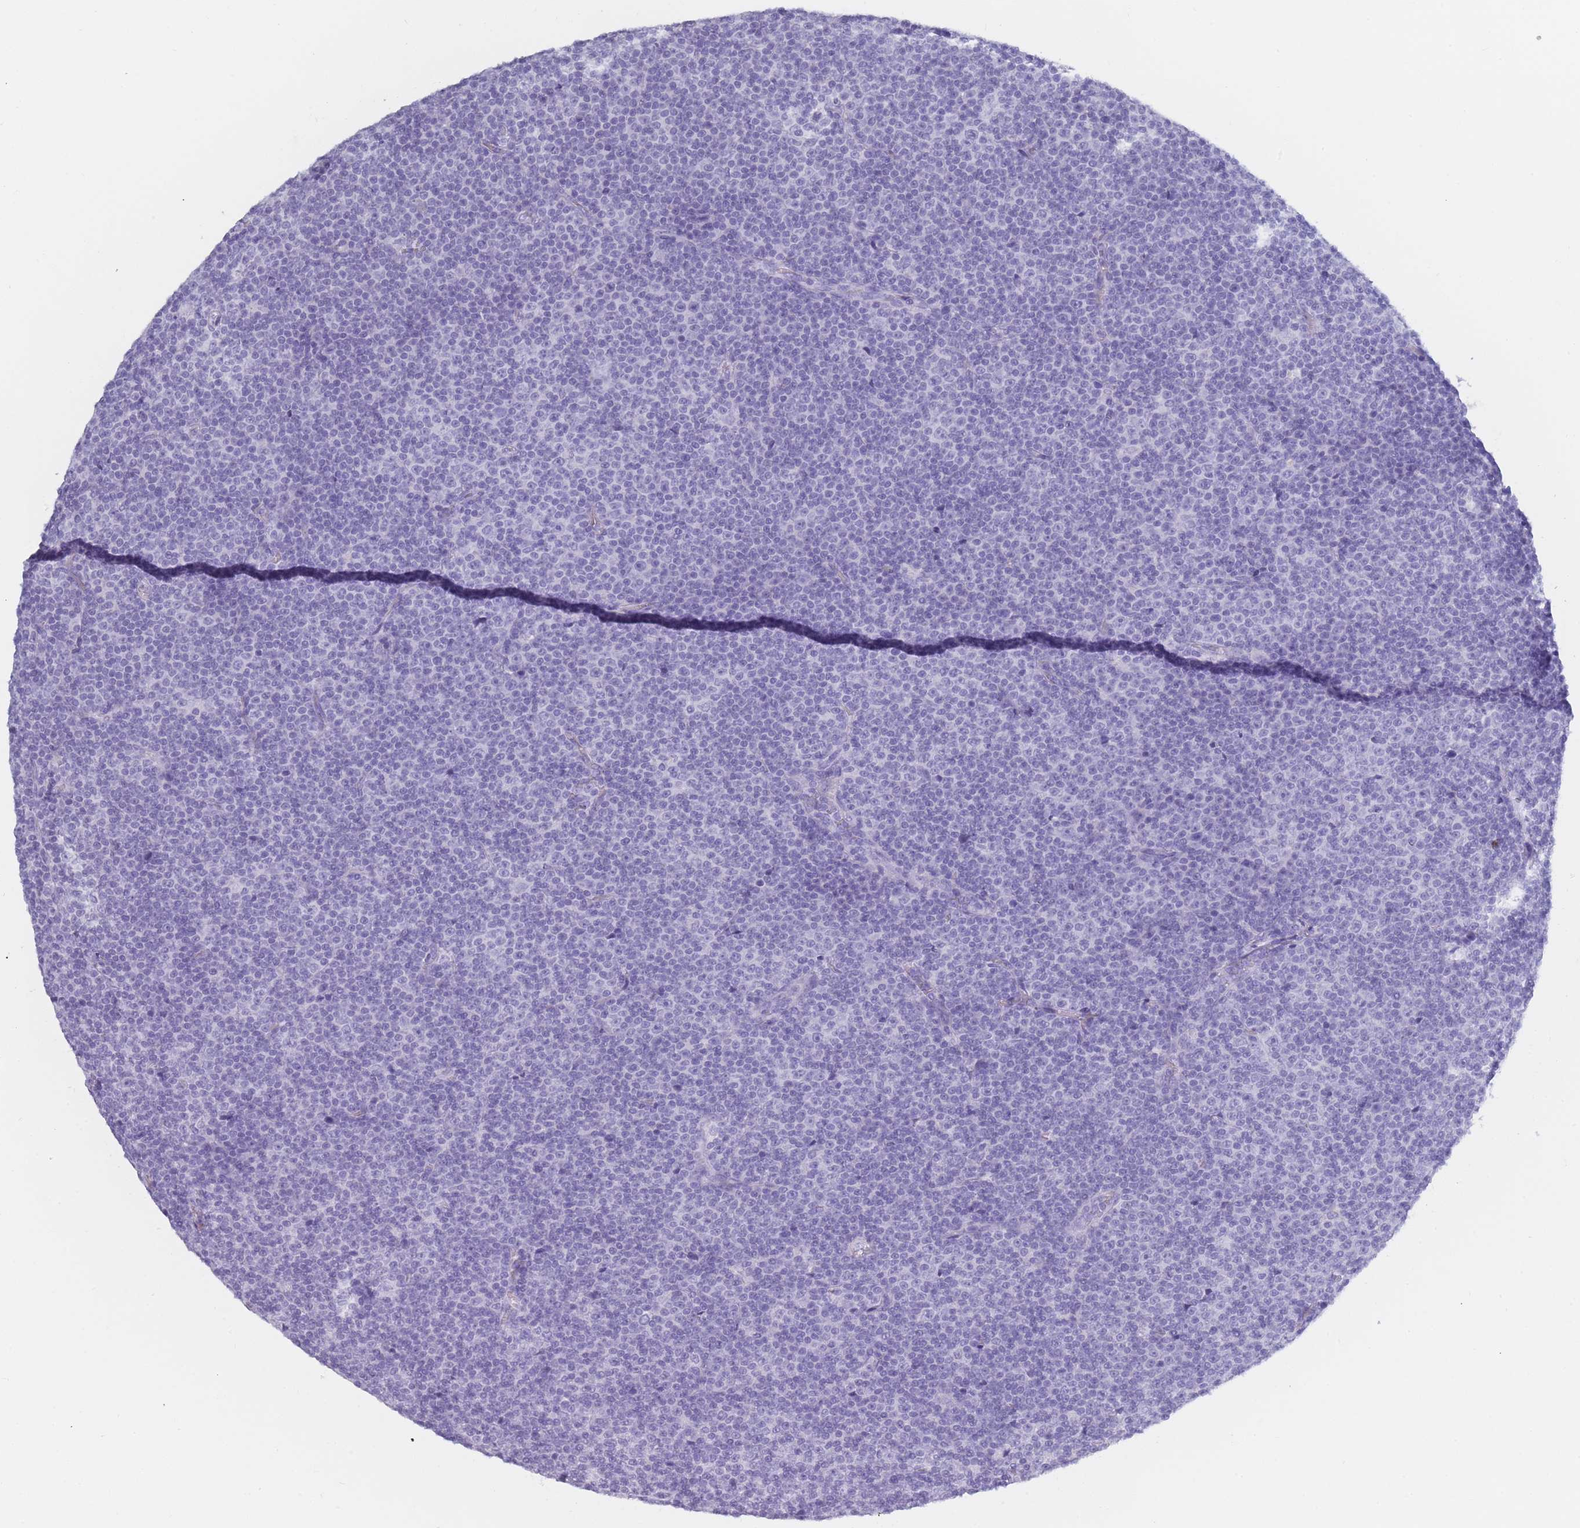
{"staining": {"intensity": "negative", "quantity": "none", "location": "none"}, "tissue": "lymphoma", "cell_type": "Tumor cells", "image_type": "cancer", "snomed": [{"axis": "morphology", "description": "Malignant lymphoma, non-Hodgkin's type, Low grade"}, {"axis": "topography", "description": "Lymph node"}], "caption": "Protein analysis of lymphoma shows no significant staining in tumor cells.", "gene": "OR5D16", "patient": {"sex": "female", "age": 67}}